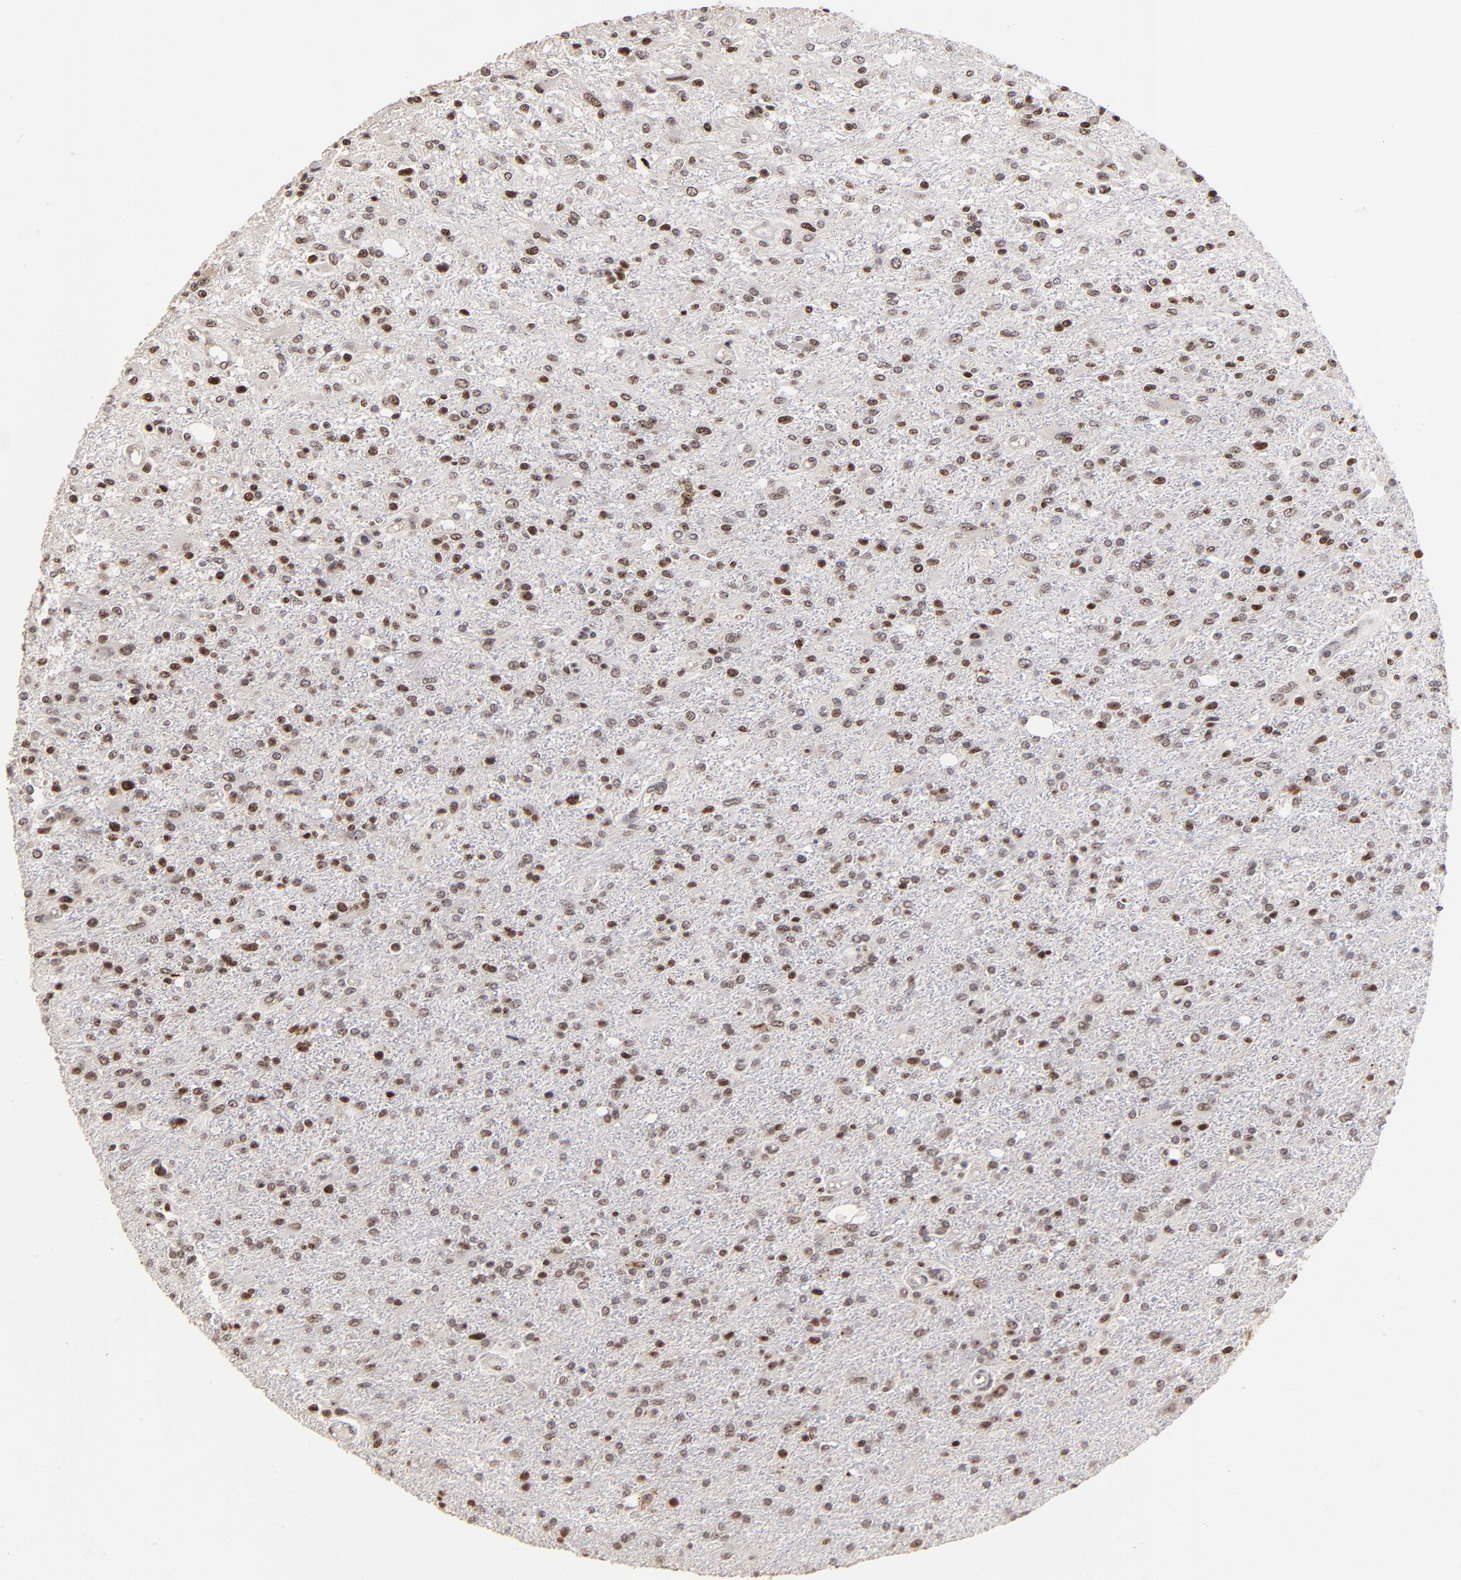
{"staining": {"intensity": "strong", "quantity": "25%-75%", "location": "nuclear"}, "tissue": "glioma", "cell_type": "Tumor cells", "image_type": "cancer", "snomed": [{"axis": "morphology", "description": "Glioma, malignant, High grade"}, {"axis": "topography", "description": "Cerebral cortex"}], "caption": "Protein expression by IHC displays strong nuclear expression in approximately 25%-75% of tumor cells in glioma.", "gene": "ZNF146", "patient": {"sex": "male", "age": 76}}